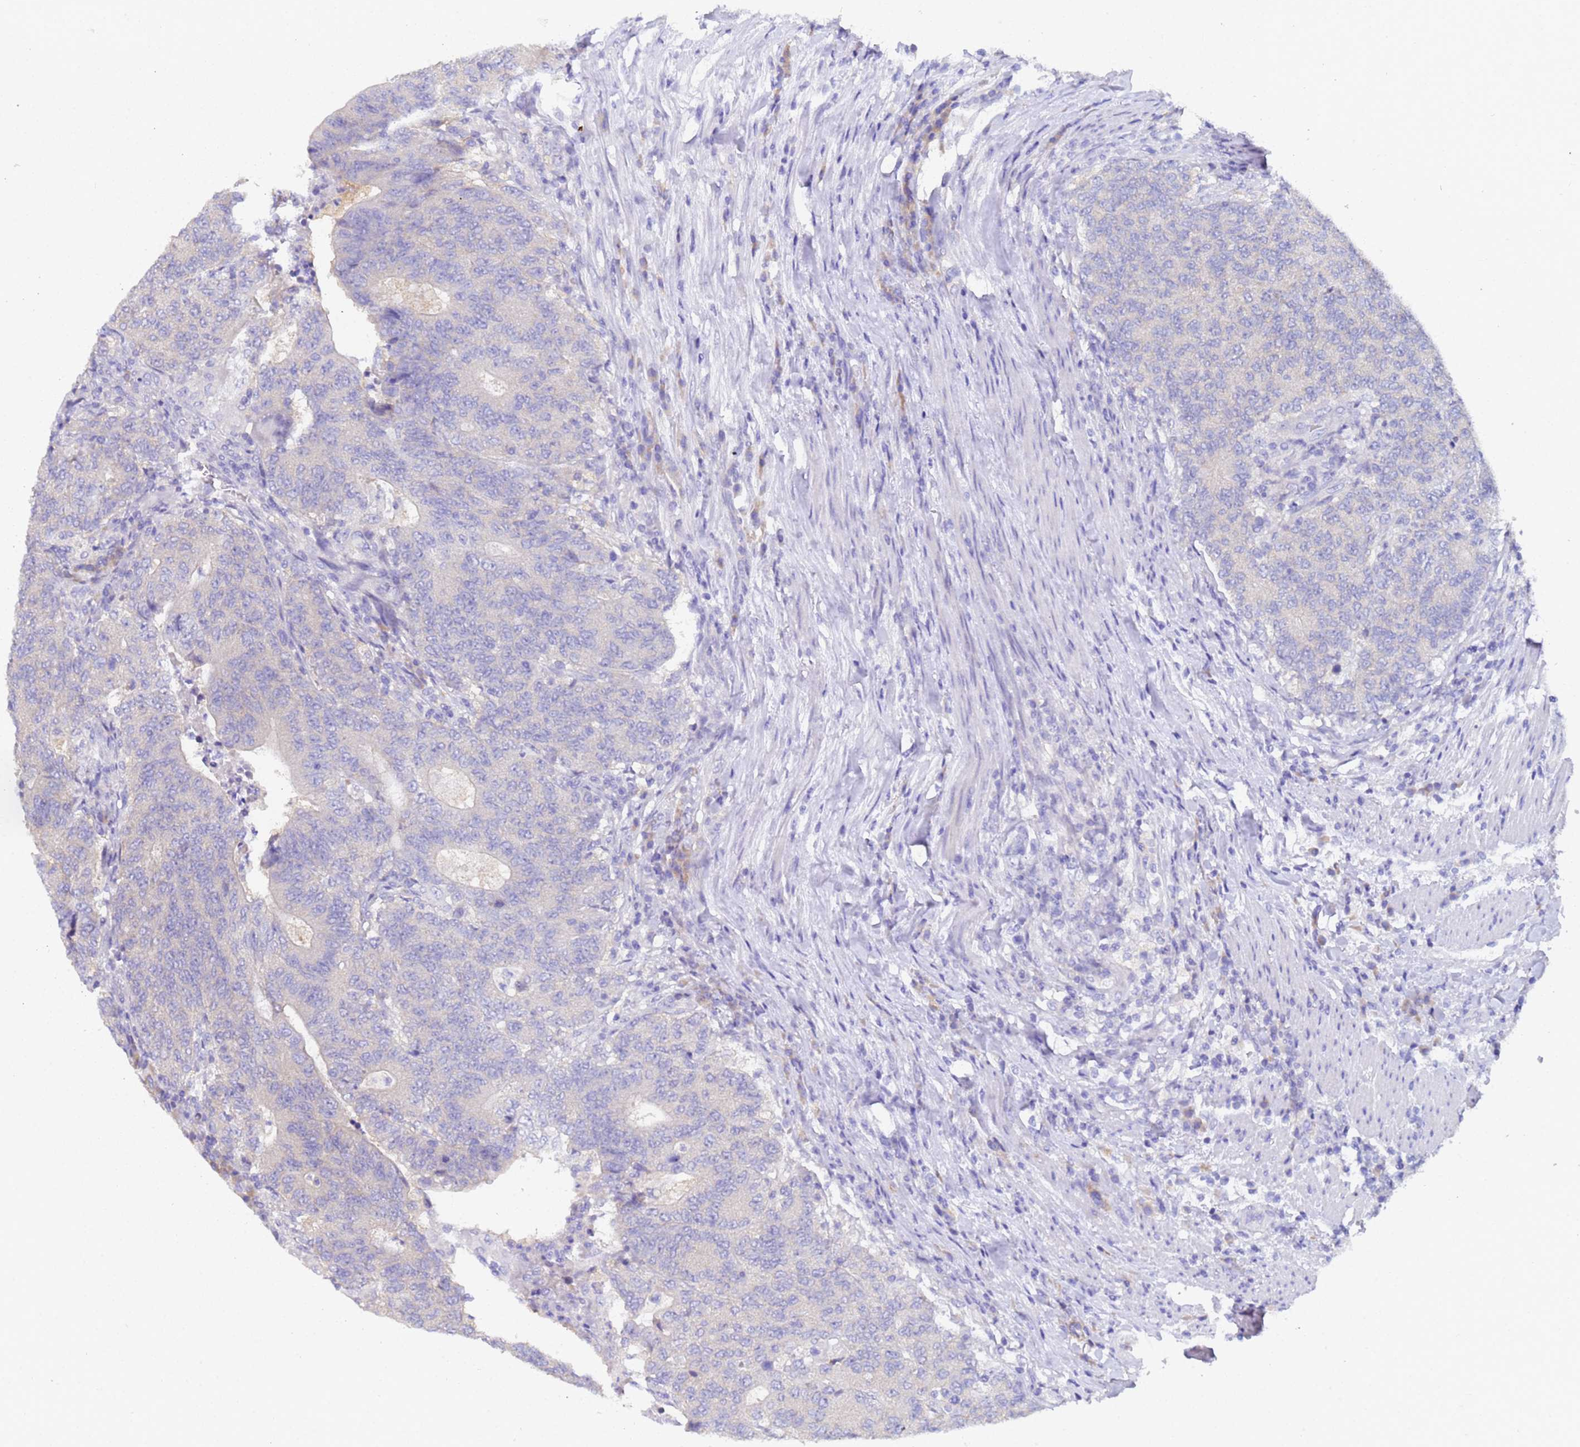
{"staining": {"intensity": "negative", "quantity": "none", "location": "none"}, "tissue": "colorectal cancer", "cell_type": "Tumor cells", "image_type": "cancer", "snomed": [{"axis": "morphology", "description": "Adenocarcinoma, NOS"}, {"axis": "topography", "description": "Colon"}], "caption": "This is an immunohistochemistry histopathology image of colorectal adenocarcinoma. There is no staining in tumor cells.", "gene": "UBE2O", "patient": {"sex": "female", "age": 75}}